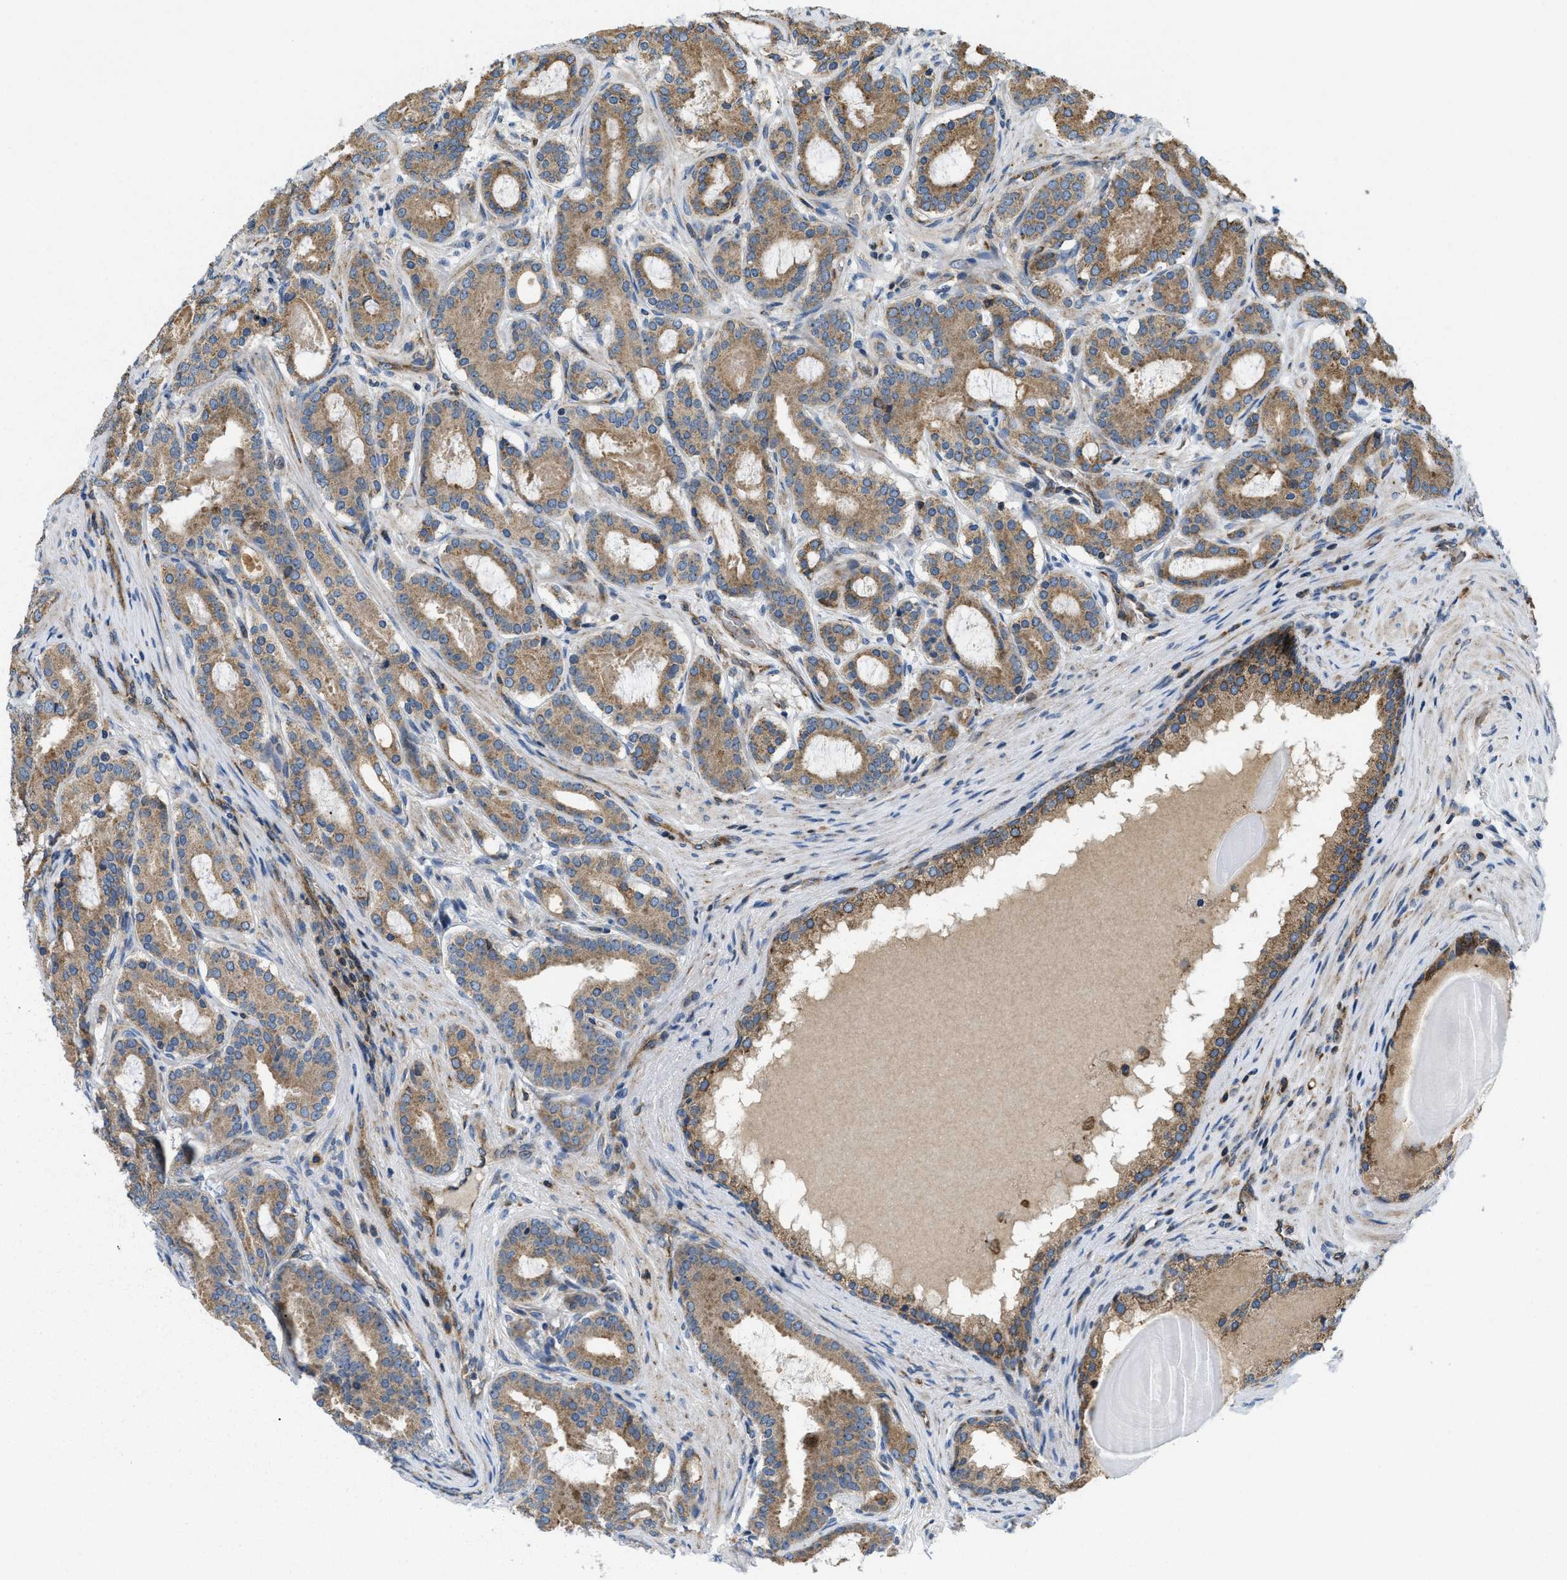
{"staining": {"intensity": "moderate", "quantity": ">75%", "location": "cytoplasmic/membranous"}, "tissue": "prostate cancer", "cell_type": "Tumor cells", "image_type": "cancer", "snomed": [{"axis": "morphology", "description": "Adenocarcinoma, High grade"}, {"axis": "topography", "description": "Prostate"}], "caption": "Protein expression analysis of adenocarcinoma (high-grade) (prostate) demonstrates moderate cytoplasmic/membranous staining in approximately >75% of tumor cells.", "gene": "CSPG4", "patient": {"sex": "male", "age": 60}}